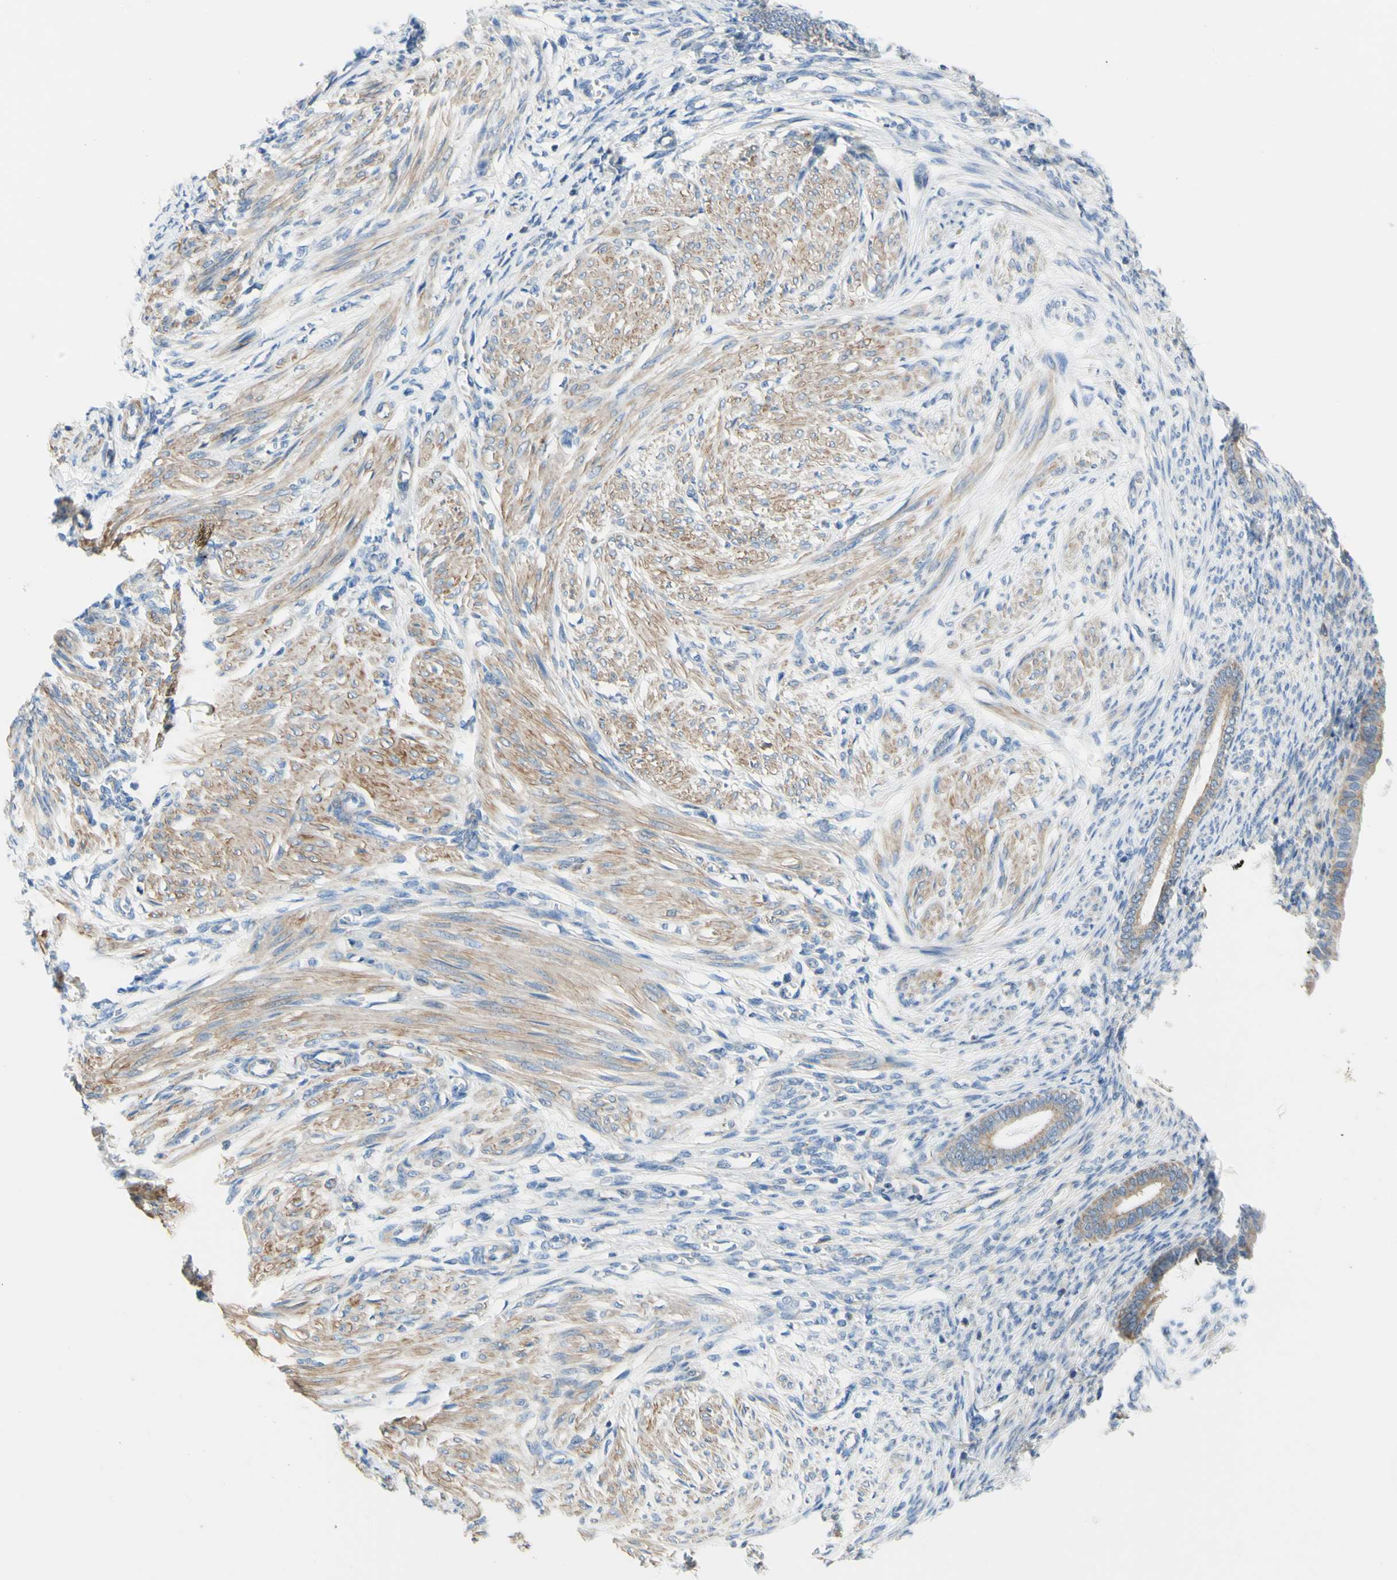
{"staining": {"intensity": "negative", "quantity": "none", "location": "none"}, "tissue": "endometrium", "cell_type": "Cells in endometrial stroma", "image_type": "normal", "snomed": [{"axis": "morphology", "description": "Normal tissue, NOS"}, {"axis": "topography", "description": "Endometrium"}], "caption": "Normal endometrium was stained to show a protein in brown. There is no significant positivity in cells in endometrial stroma. Brightfield microscopy of immunohistochemistry (IHC) stained with DAB (brown) and hematoxylin (blue), captured at high magnification.", "gene": "RETREG2", "patient": {"sex": "female", "age": 72}}